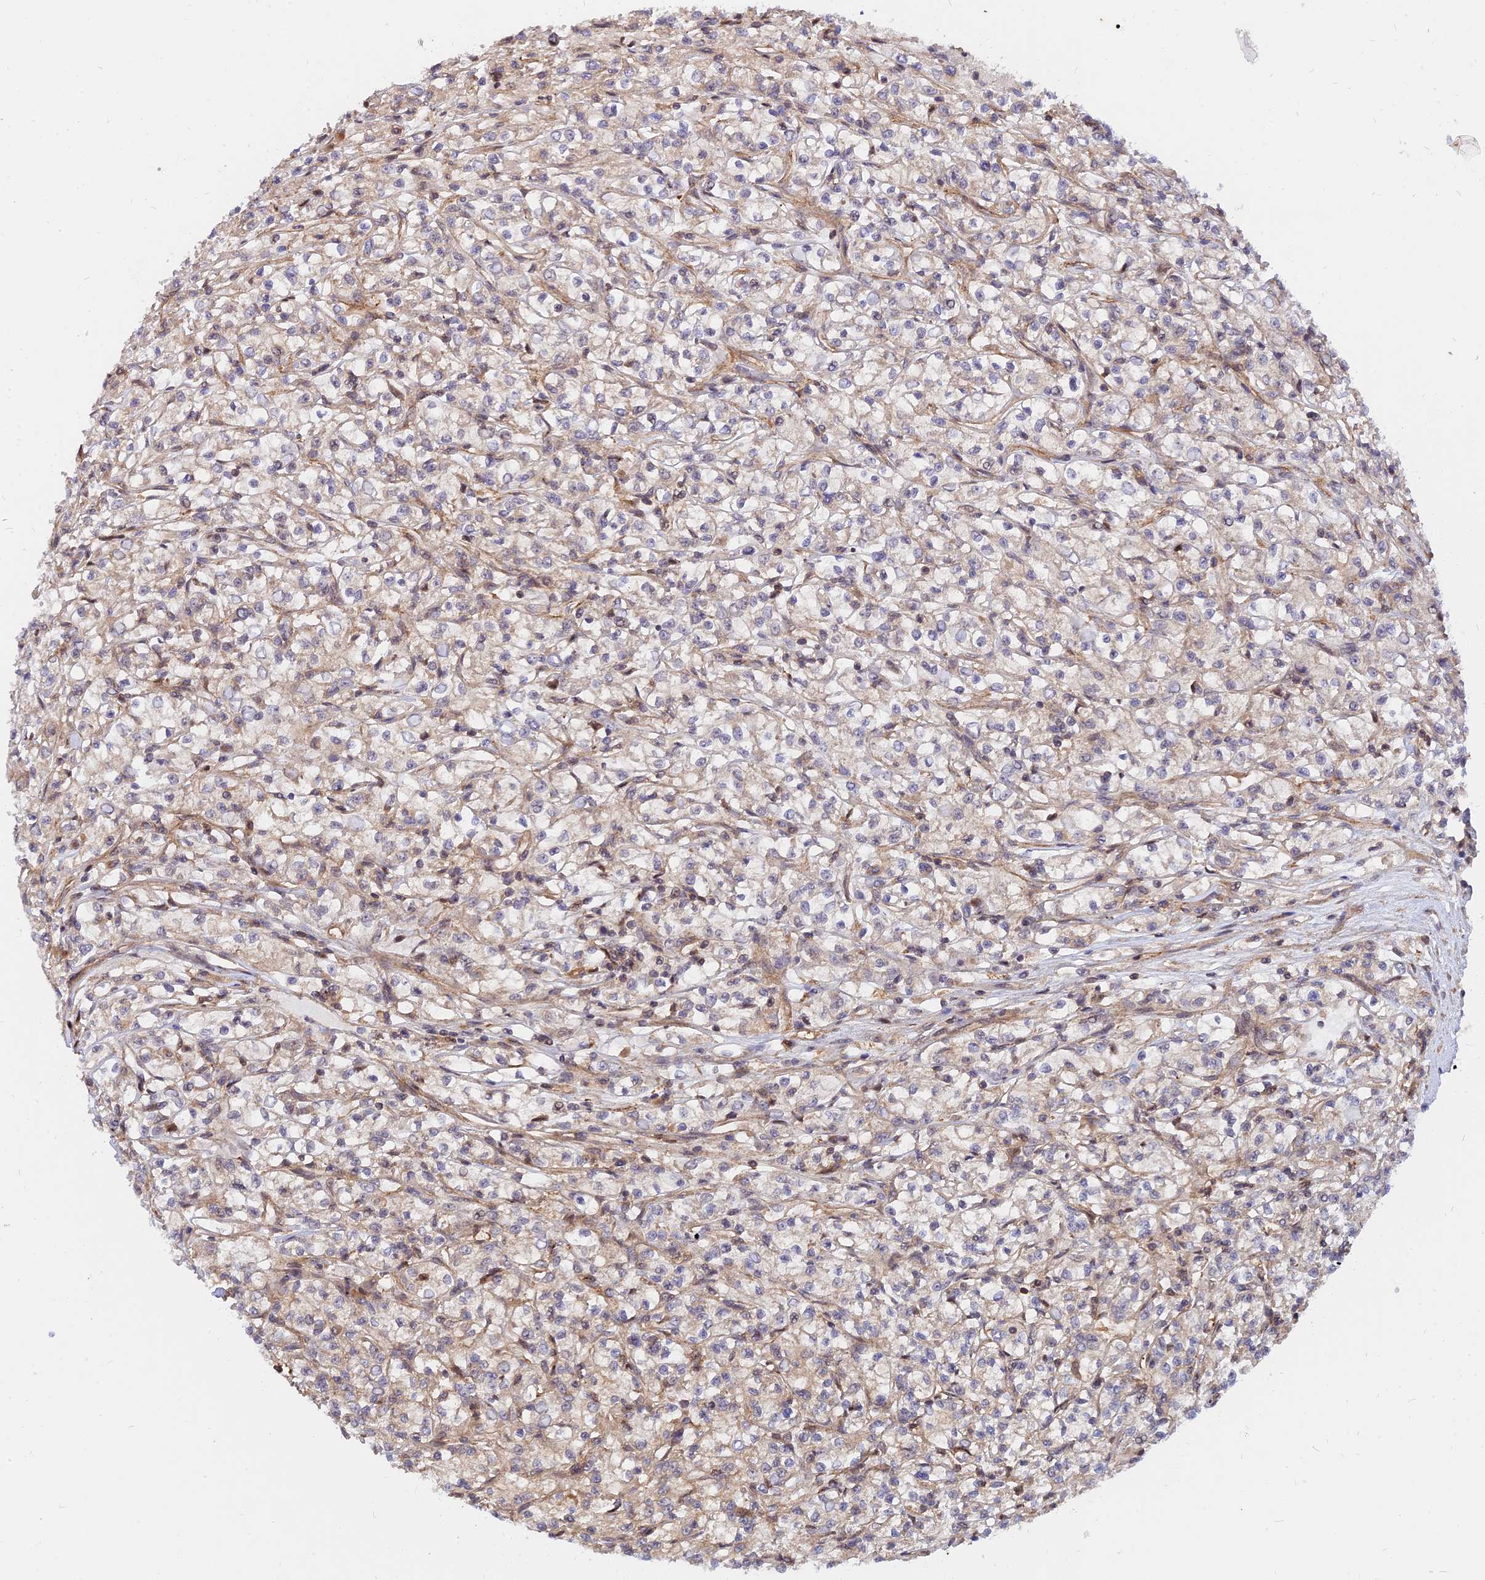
{"staining": {"intensity": "weak", "quantity": "25%-75%", "location": "cytoplasmic/membranous"}, "tissue": "renal cancer", "cell_type": "Tumor cells", "image_type": "cancer", "snomed": [{"axis": "morphology", "description": "Adenocarcinoma, NOS"}, {"axis": "topography", "description": "Kidney"}], "caption": "Immunohistochemical staining of human renal cancer shows weak cytoplasmic/membranous protein expression in approximately 25%-75% of tumor cells.", "gene": "WDR41", "patient": {"sex": "female", "age": 59}}